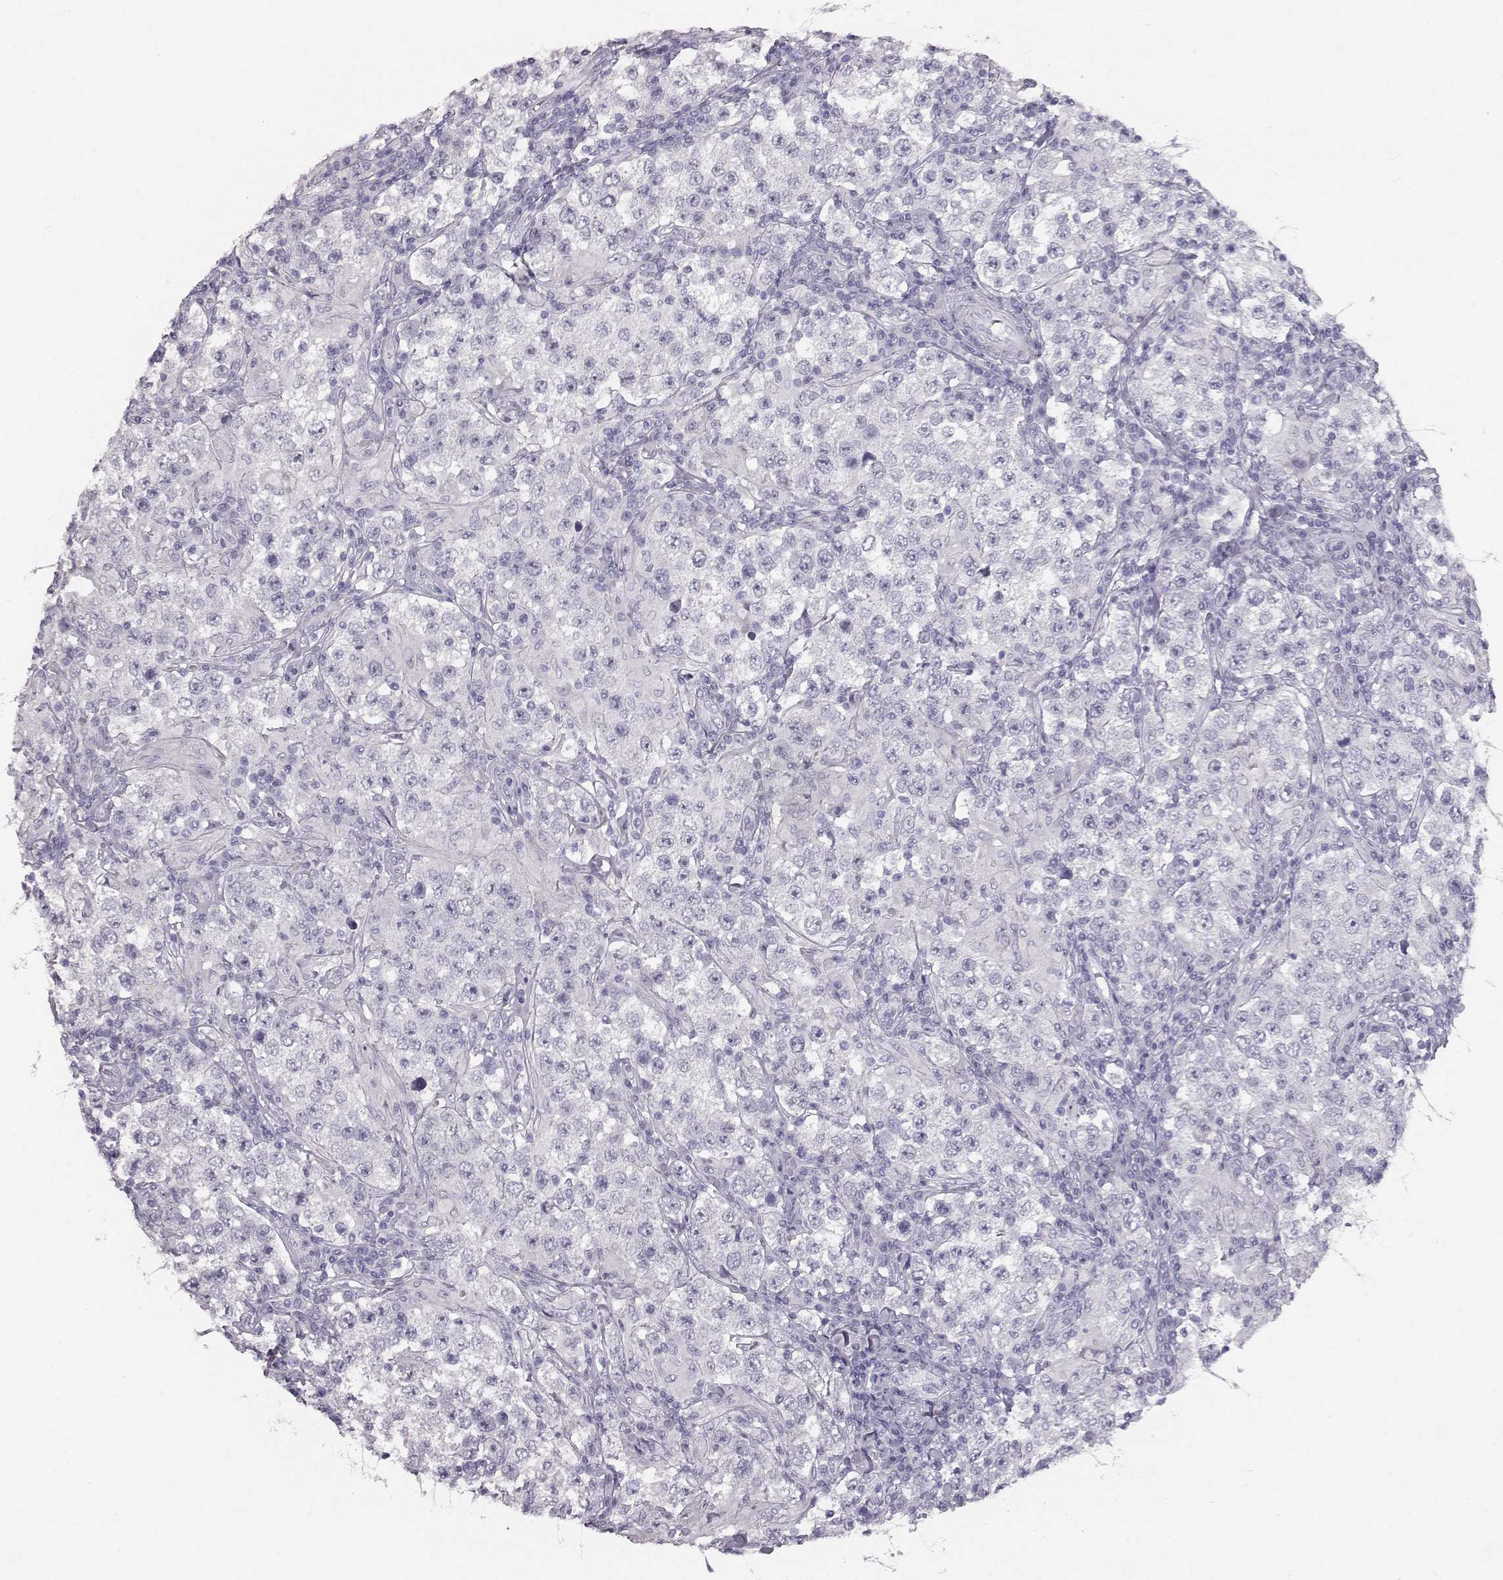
{"staining": {"intensity": "negative", "quantity": "none", "location": "none"}, "tissue": "testis cancer", "cell_type": "Tumor cells", "image_type": "cancer", "snomed": [{"axis": "morphology", "description": "Seminoma, NOS"}, {"axis": "morphology", "description": "Carcinoma, Embryonal, NOS"}, {"axis": "topography", "description": "Testis"}], "caption": "High power microscopy photomicrograph of an immunohistochemistry (IHC) image of testis cancer, revealing no significant expression in tumor cells.", "gene": "KRTAP16-1", "patient": {"sex": "male", "age": 41}}